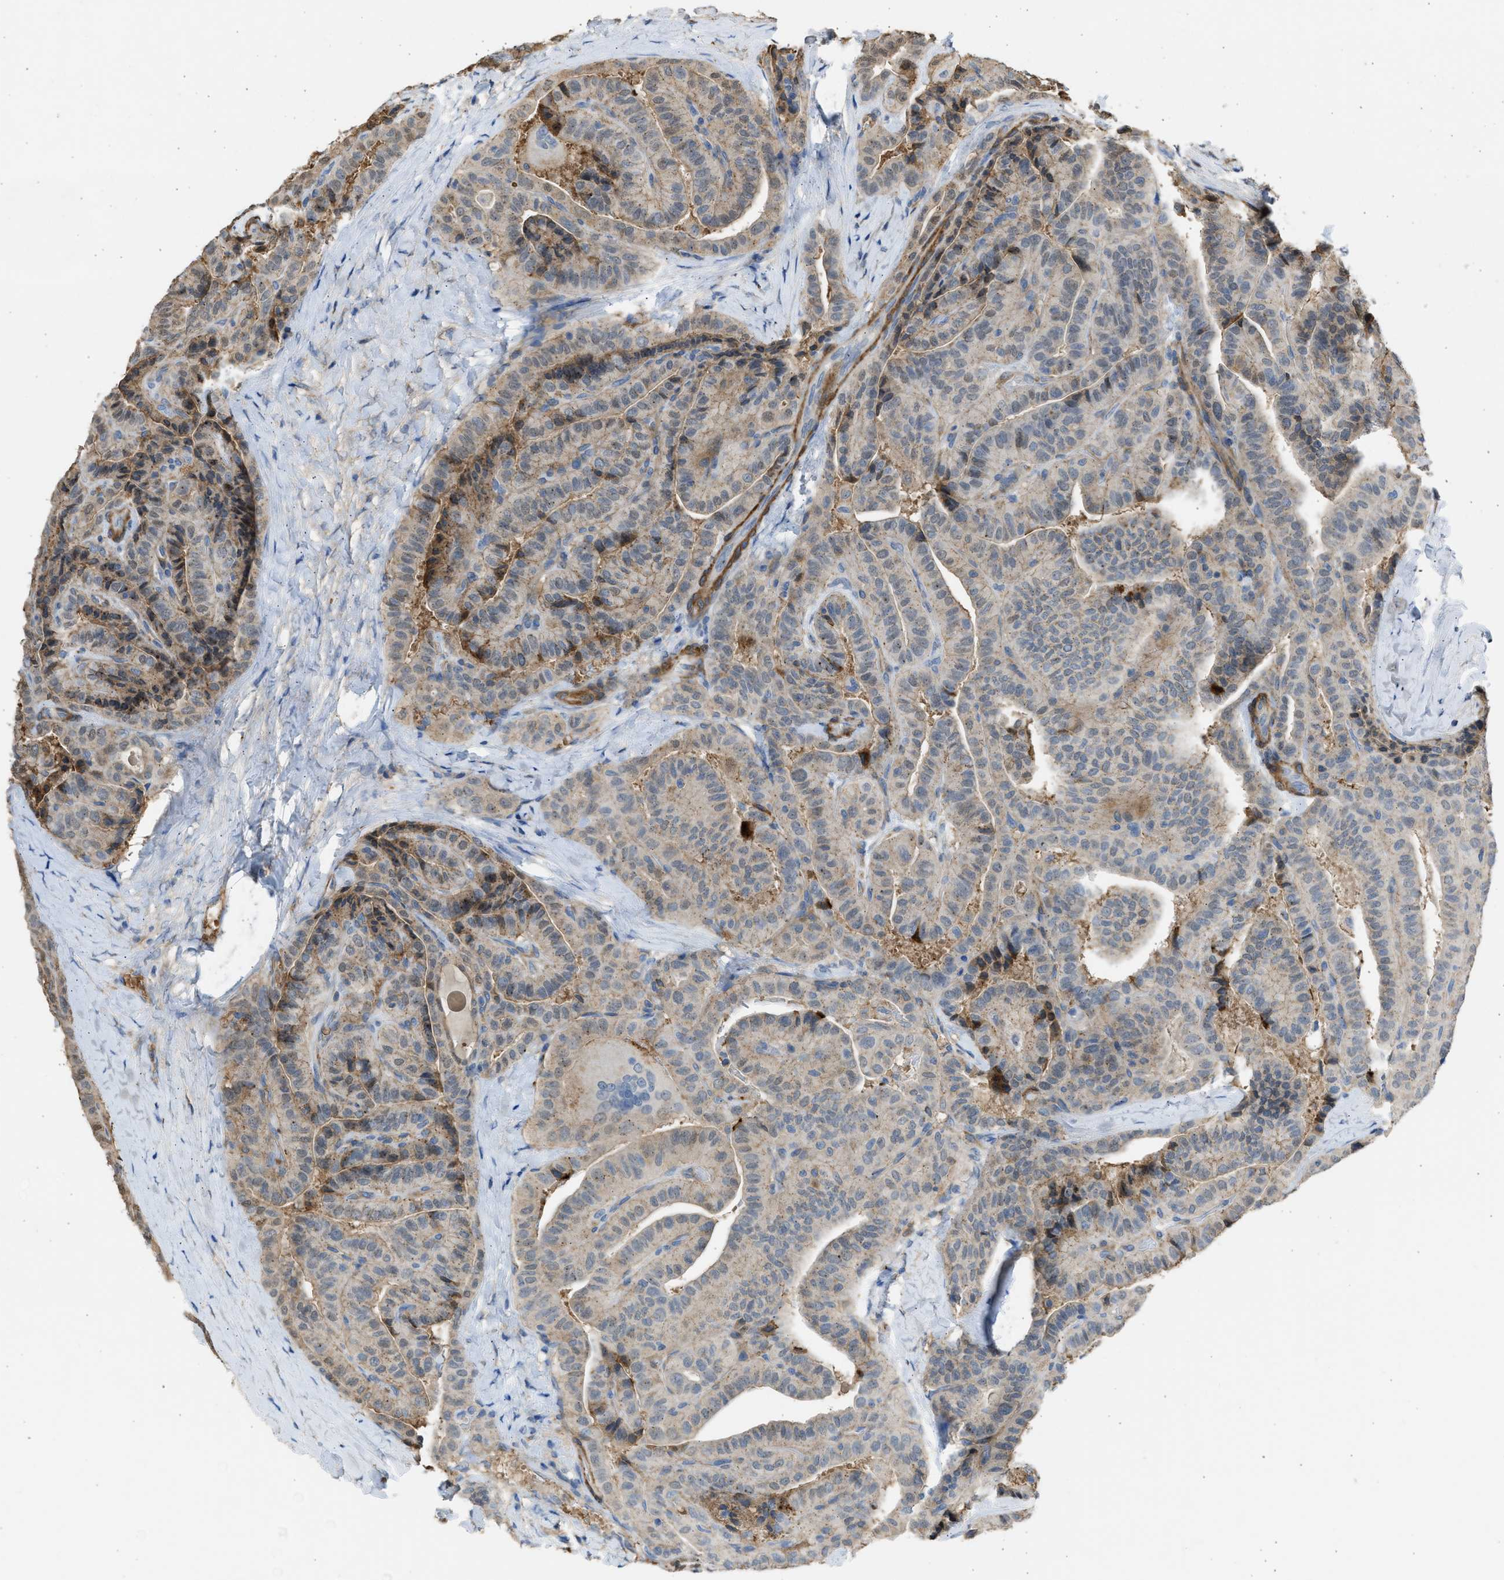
{"staining": {"intensity": "weak", "quantity": "25%-75%", "location": "cytoplasmic/membranous"}, "tissue": "thyroid cancer", "cell_type": "Tumor cells", "image_type": "cancer", "snomed": [{"axis": "morphology", "description": "Papillary adenocarcinoma, NOS"}, {"axis": "topography", "description": "Thyroid gland"}], "caption": "IHC micrograph of human thyroid papillary adenocarcinoma stained for a protein (brown), which exhibits low levels of weak cytoplasmic/membranous positivity in about 25%-75% of tumor cells.", "gene": "PCNX3", "patient": {"sex": "male", "age": 77}}